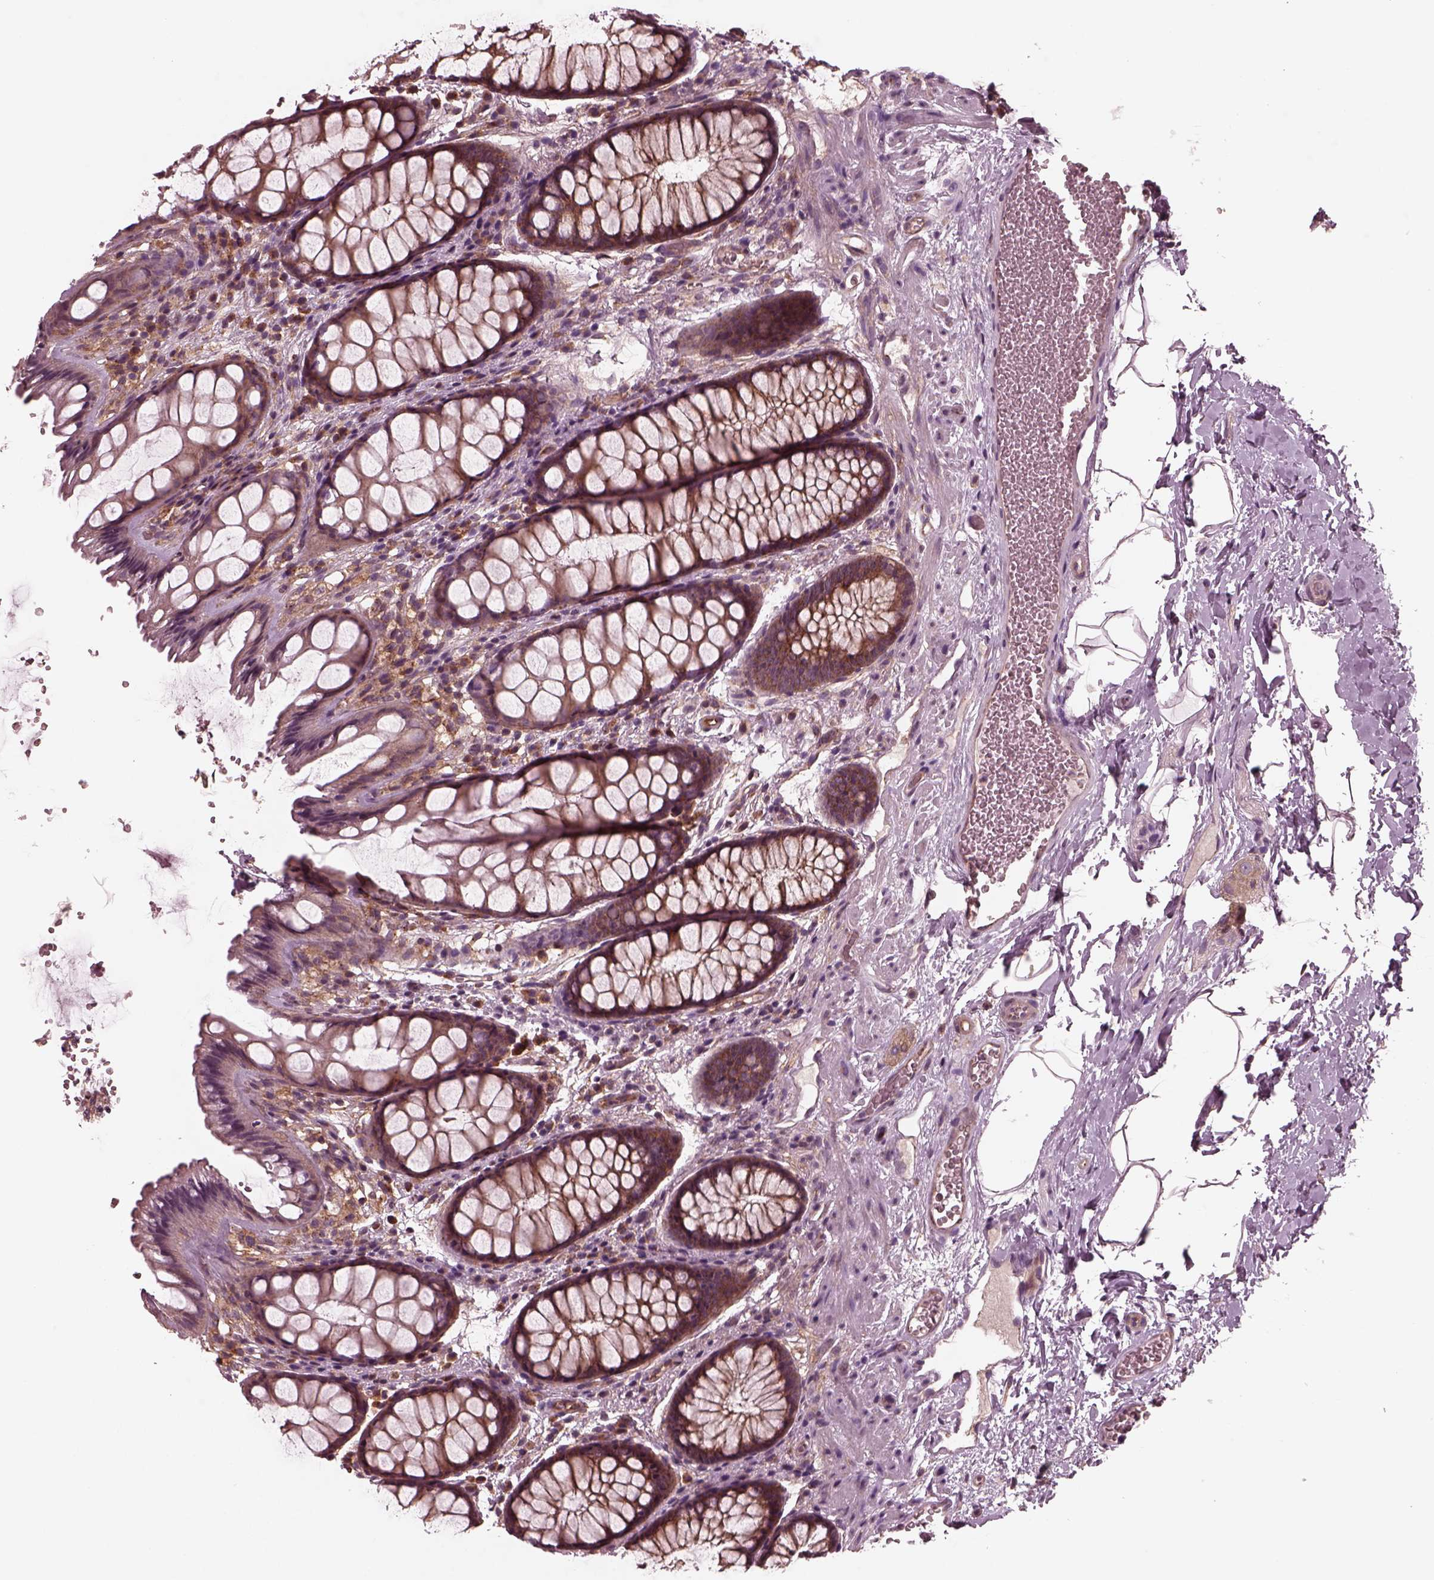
{"staining": {"intensity": "weak", "quantity": ">75%", "location": "cytoplasmic/membranous"}, "tissue": "rectum", "cell_type": "Glandular cells", "image_type": "normal", "snomed": [{"axis": "morphology", "description": "Normal tissue, NOS"}, {"axis": "topography", "description": "Rectum"}], "caption": "Brown immunohistochemical staining in benign rectum displays weak cytoplasmic/membranous positivity in approximately >75% of glandular cells. The staining is performed using DAB brown chromogen to label protein expression. The nuclei are counter-stained blue using hematoxylin.", "gene": "TUBG1", "patient": {"sex": "female", "age": 62}}